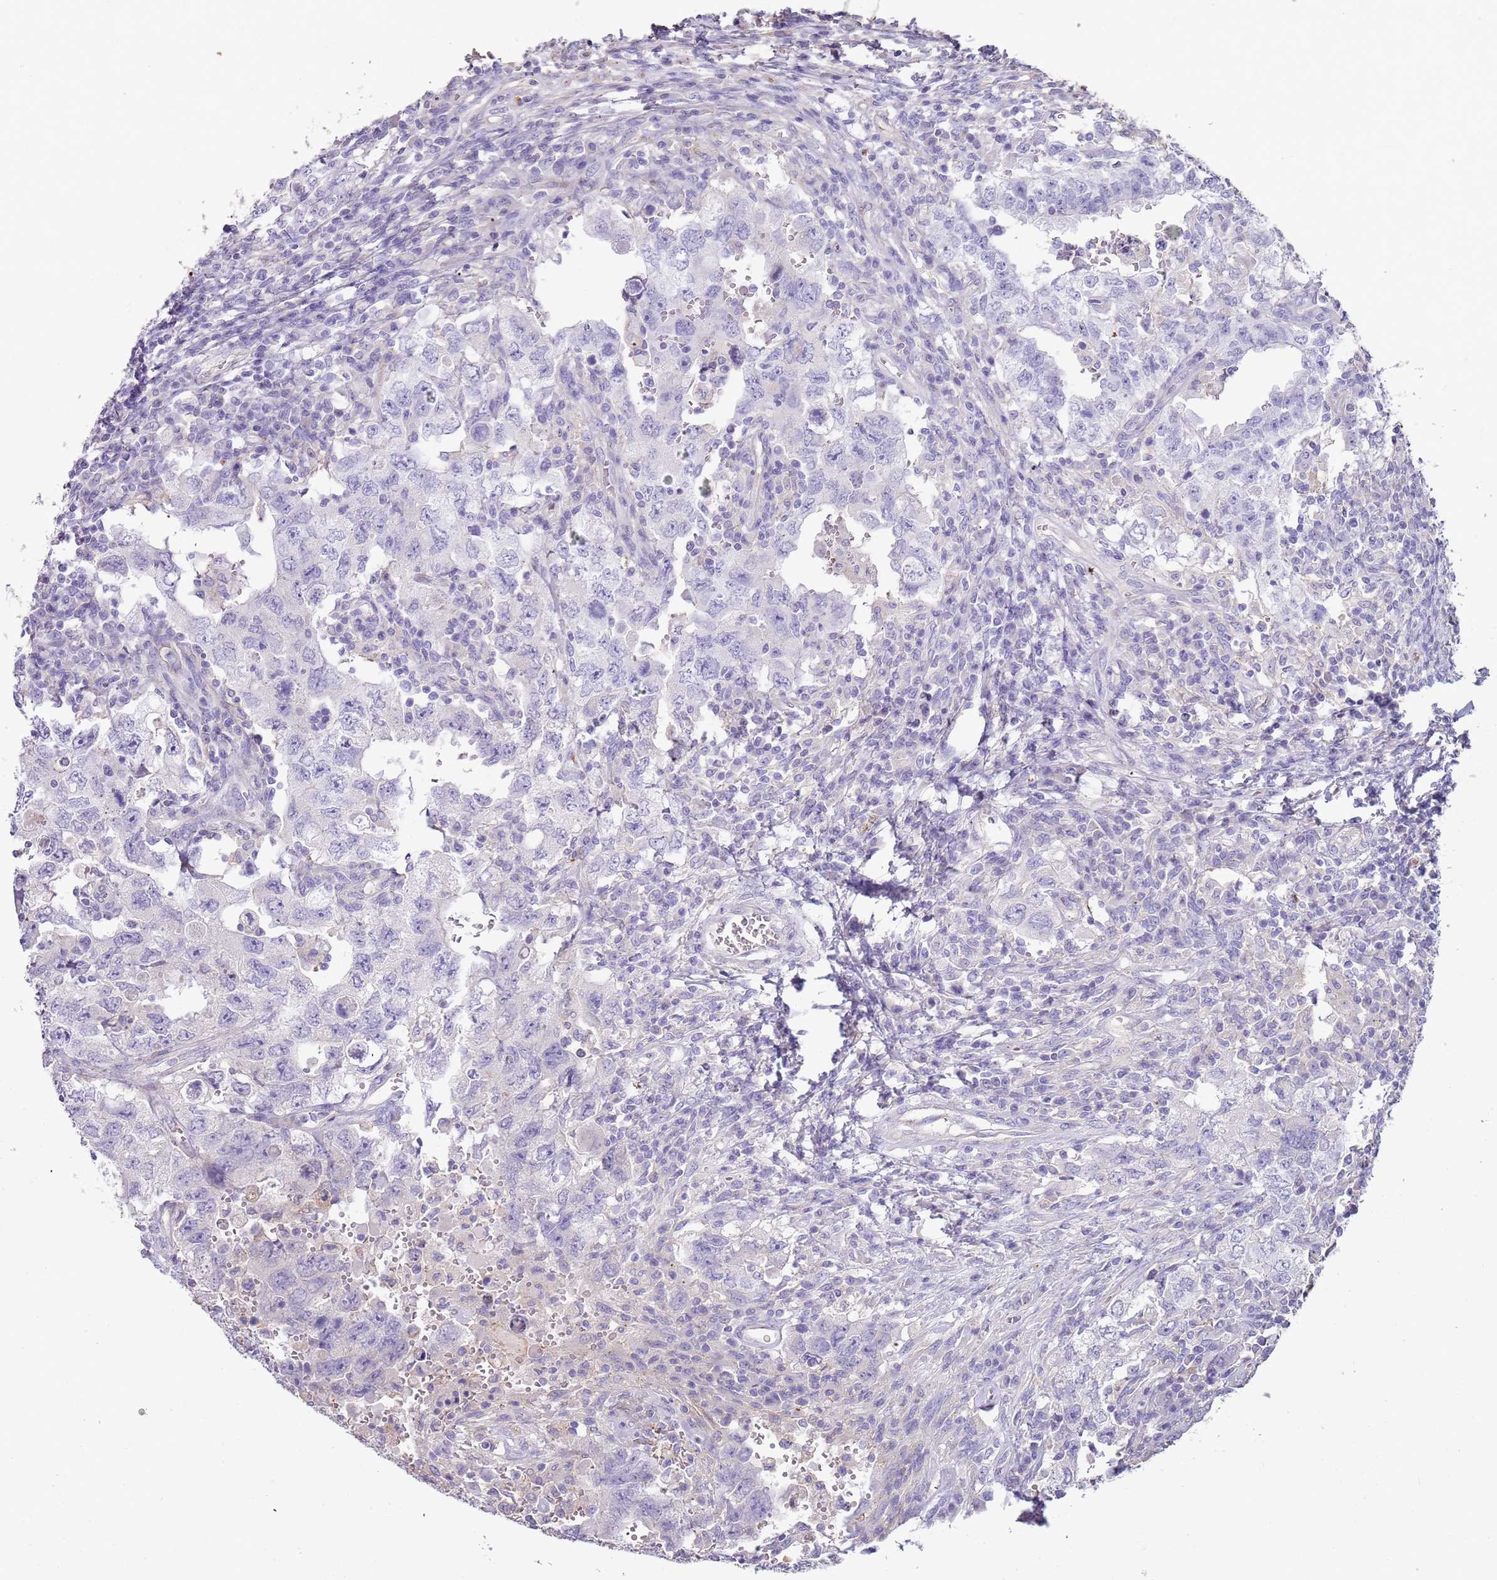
{"staining": {"intensity": "negative", "quantity": "none", "location": "none"}, "tissue": "testis cancer", "cell_type": "Tumor cells", "image_type": "cancer", "snomed": [{"axis": "morphology", "description": "Carcinoma, Embryonal, NOS"}, {"axis": "topography", "description": "Testis"}], "caption": "Human testis cancer (embryonal carcinoma) stained for a protein using IHC shows no positivity in tumor cells.", "gene": "NBPF3", "patient": {"sex": "male", "age": 26}}